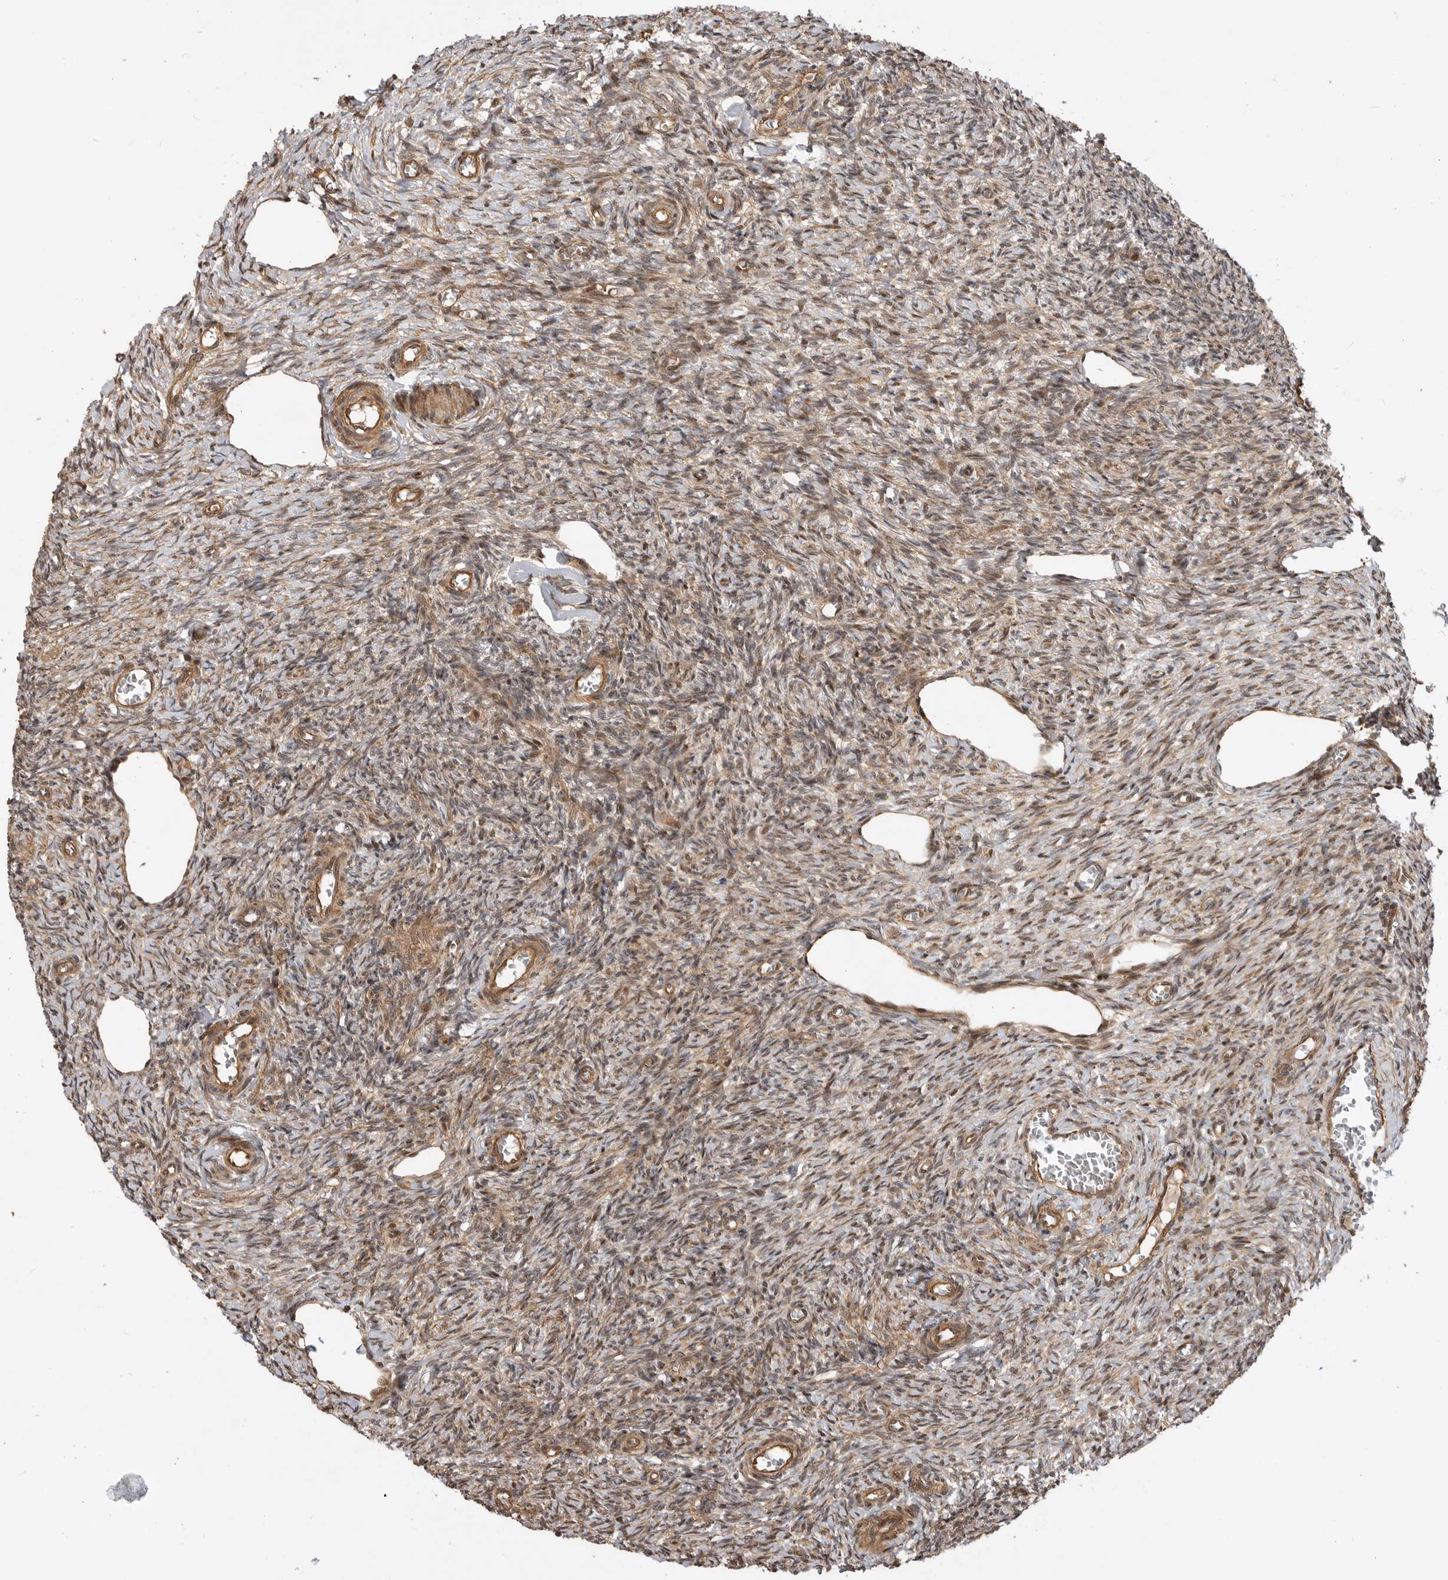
{"staining": {"intensity": "weak", "quantity": ">75%", "location": "cytoplasmic/membranous"}, "tissue": "ovary", "cell_type": "Ovarian stroma cells", "image_type": "normal", "snomed": [{"axis": "morphology", "description": "Normal tissue, NOS"}, {"axis": "topography", "description": "Ovary"}], "caption": "Protein expression analysis of normal human ovary reveals weak cytoplasmic/membranous positivity in approximately >75% of ovarian stroma cells.", "gene": "ADPRS", "patient": {"sex": "female", "age": 27}}